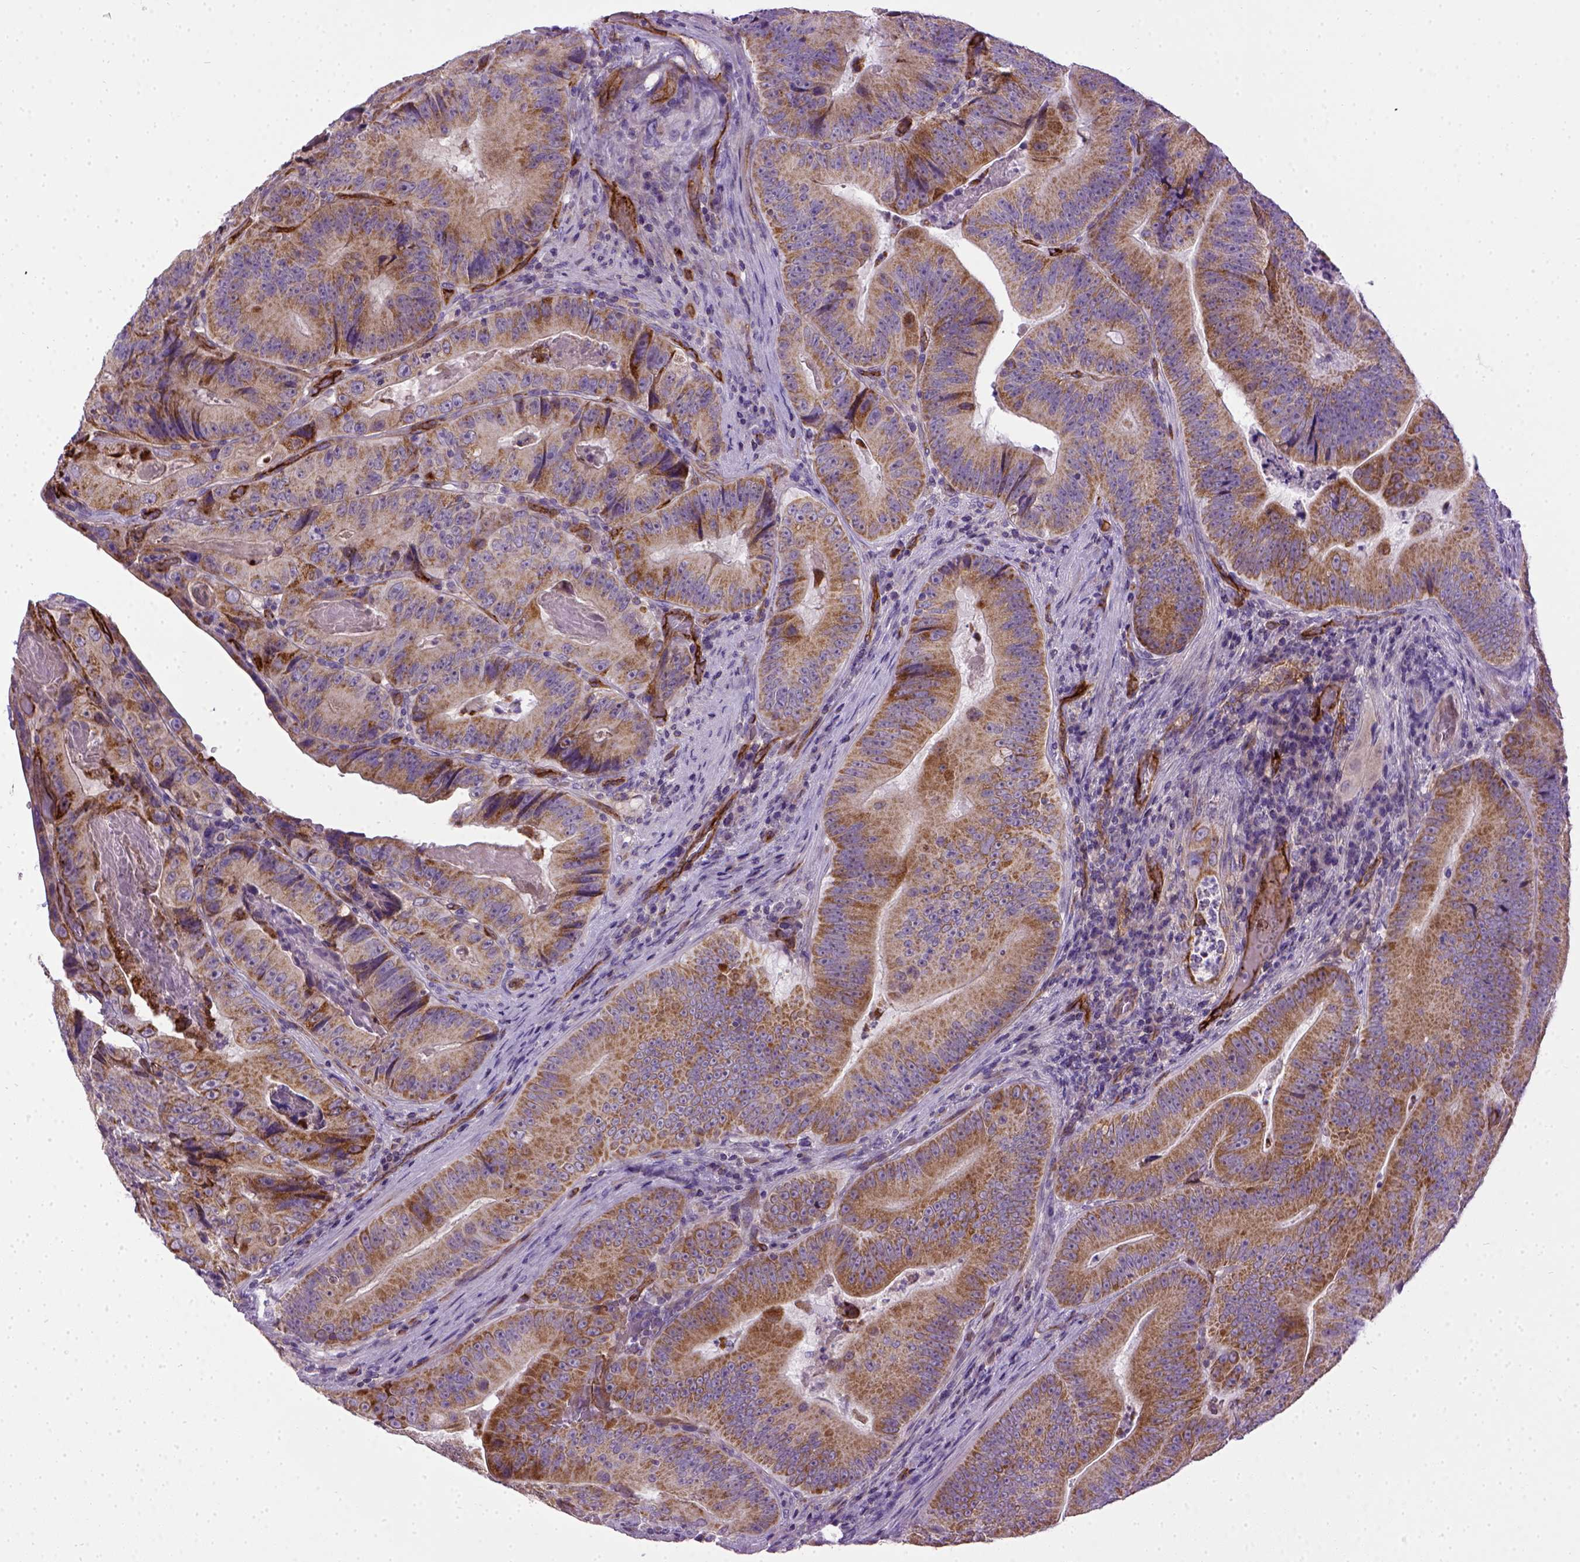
{"staining": {"intensity": "moderate", "quantity": ">75%", "location": "cytoplasmic/membranous"}, "tissue": "colorectal cancer", "cell_type": "Tumor cells", "image_type": "cancer", "snomed": [{"axis": "morphology", "description": "Adenocarcinoma, NOS"}, {"axis": "topography", "description": "Colon"}], "caption": "An immunohistochemistry micrograph of neoplastic tissue is shown. Protein staining in brown shows moderate cytoplasmic/membranous positivity in colorectal cancer within tumor cells.", "gene": "ENG", "patient": {"sex": "female", "age": 86}}